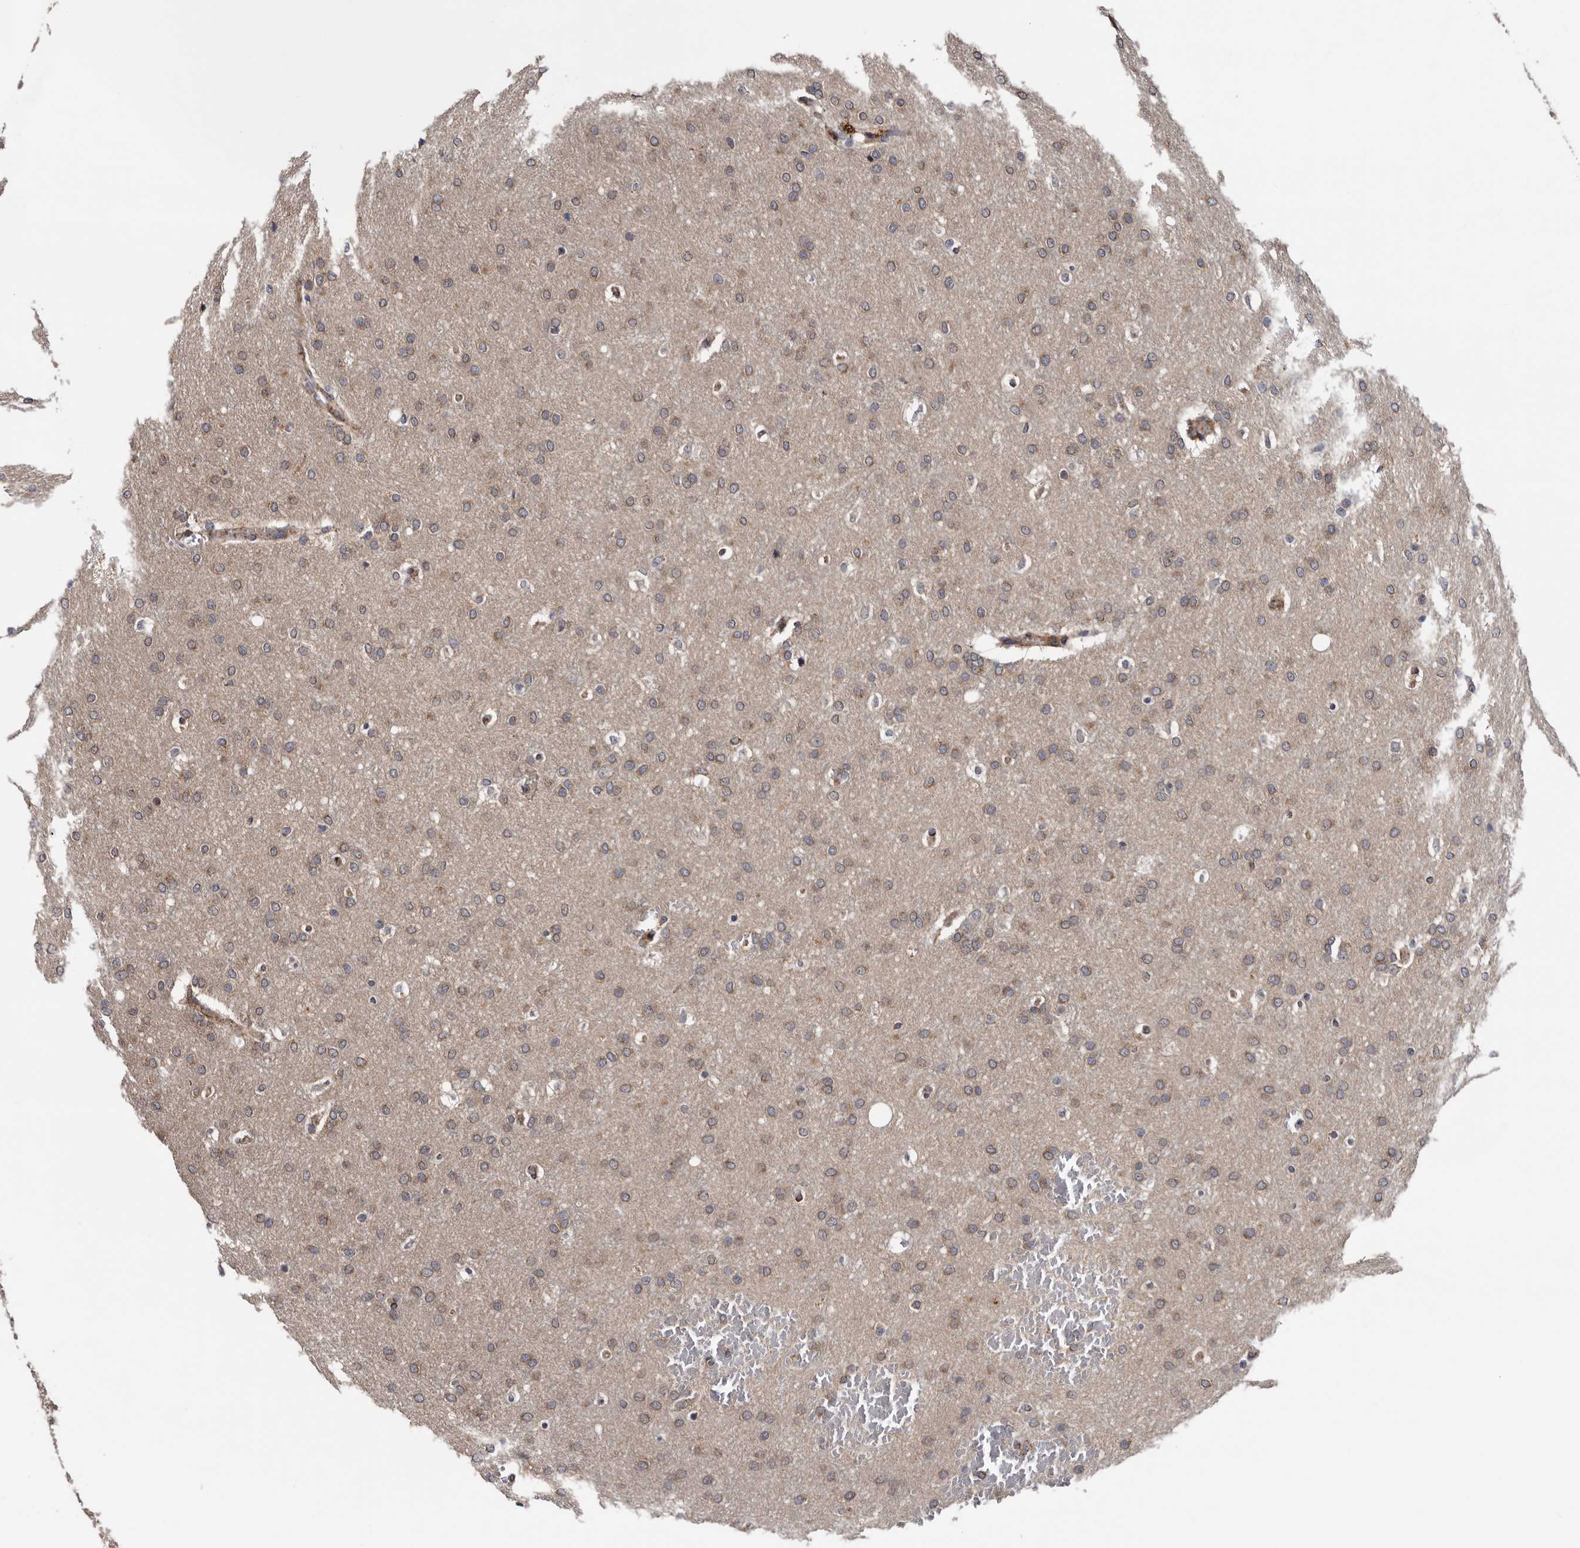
{"staining": {"intensity": "moderate", "quantity": "25%-75%", "location": "cytoplasmic/membranous"}, "tissue": "glioma", "cell_type": "Tumor cells", "image_type": "cancer", "snomed": [{"axis": "morphology", "description": "Glioma, malignant, Low grade"}, {"axis": "topography", "description": "Brain"}], "caption": "A brown stain shows moderate cytoplasmic/membranous staining of a protein in human malignant low-grade glioma tumor cells.", "gene": "ARMCX2", "patient": {"sex": "female", "age": 37}}